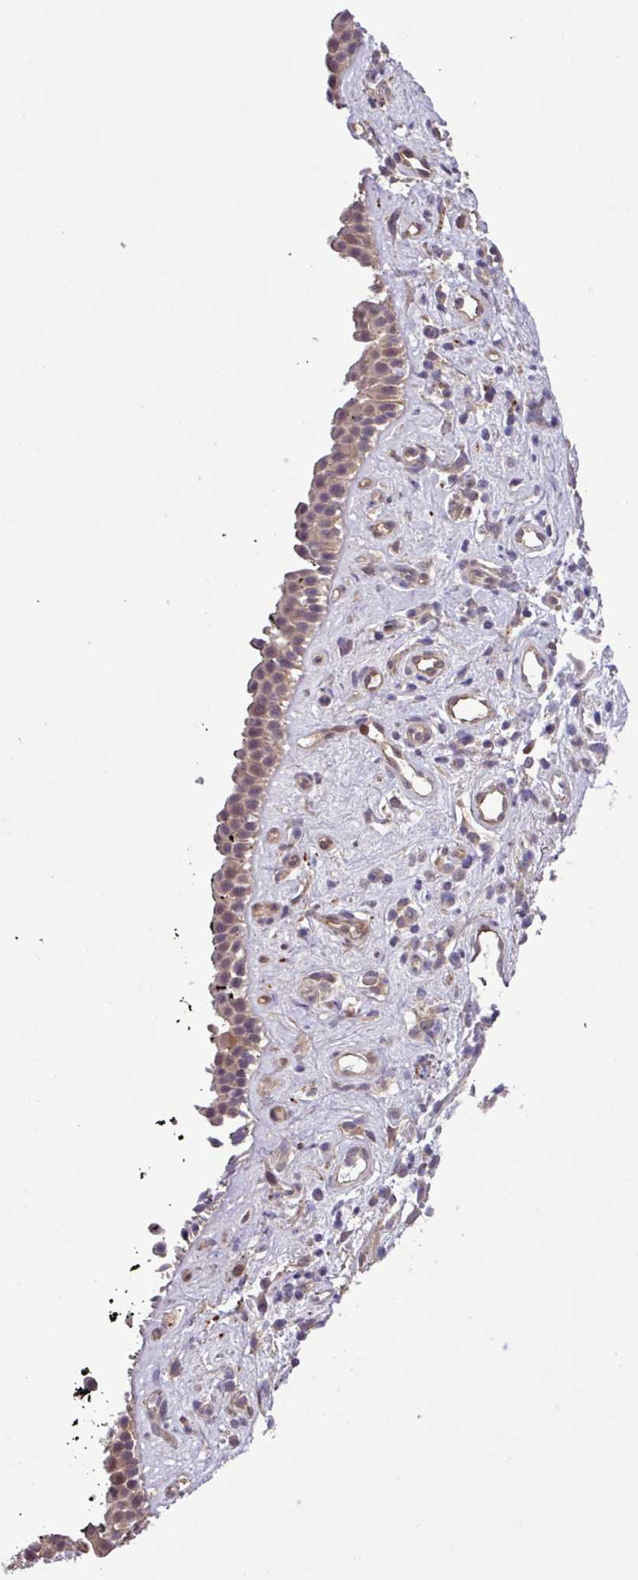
{"staining": {"intensity": "weak", "quantity": ">75%", "location": "cytoplasmic/membranous"}, "tissue": "nasopharynx", "cell_type": "Respiratory epithelial cells", "image_type": "normal", "snomed": [{"axis": "morphology", "description": "Normal tissue, NOS"}, {"axis": "morphology", "description": "Squamous cell carcinoma, NOS"}, {"axis": "topography", "description": "Nasopharynx"}, {"axis": "topography", "description": "Head-Neck"}], "caption": "Immunohistochemical staining of unremarkable nasopharynx reveals low levels of weak cytoplasmic/membranous positivity in about >75% of respiratory epithelial cells.", "gene": "CARHSP1", "patient": {"sex": "male", "age": 85}}